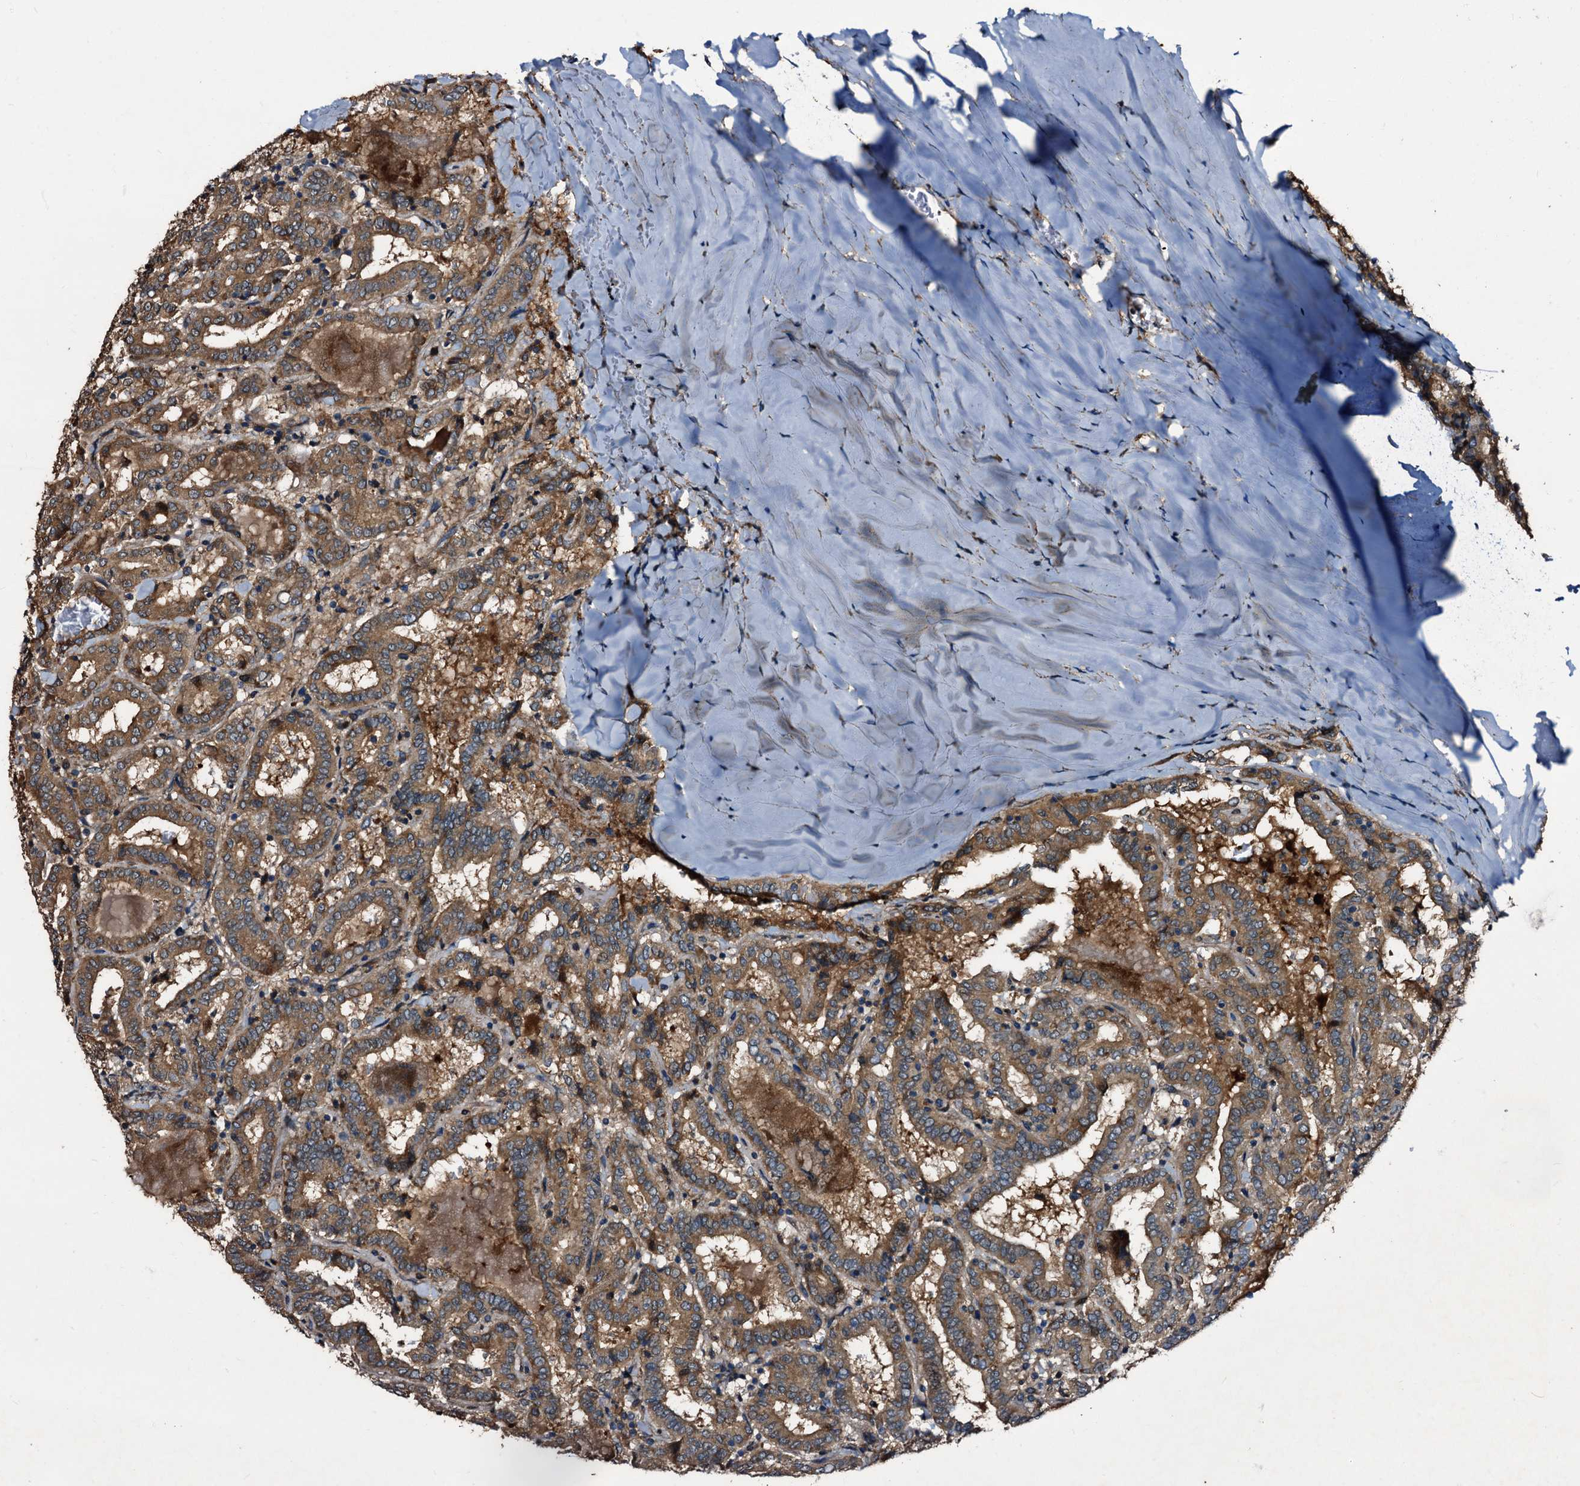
{"staining": {"intensity": "moderate", "quantity": ">75%", "location": "cytoplasmic/membranous"}, "tissue": "thyroid cancer", "cell_type": "Tumor cells", "image_type": "cancer", "snomed": [{"axis": "morphology", "description": "Papillary adenocarcinoma, NOS"}, {"axis": "topography", "description": "Thyroid gland"}], "caption": "Immunohistochemical staining of human papillary adenocarcinoma (thyroid) shows medium levels of moderate cytoplasmic/membranous protein staining in about >75% of tumor cells. The staining was performed using DAB (3,3'-diaminobenzidine), with brown indicating positive protein expression. Nuclei are stained blue with hematoxylin.", "gene": "PEX5", "patient": {"sex": "female", "age": 72}}